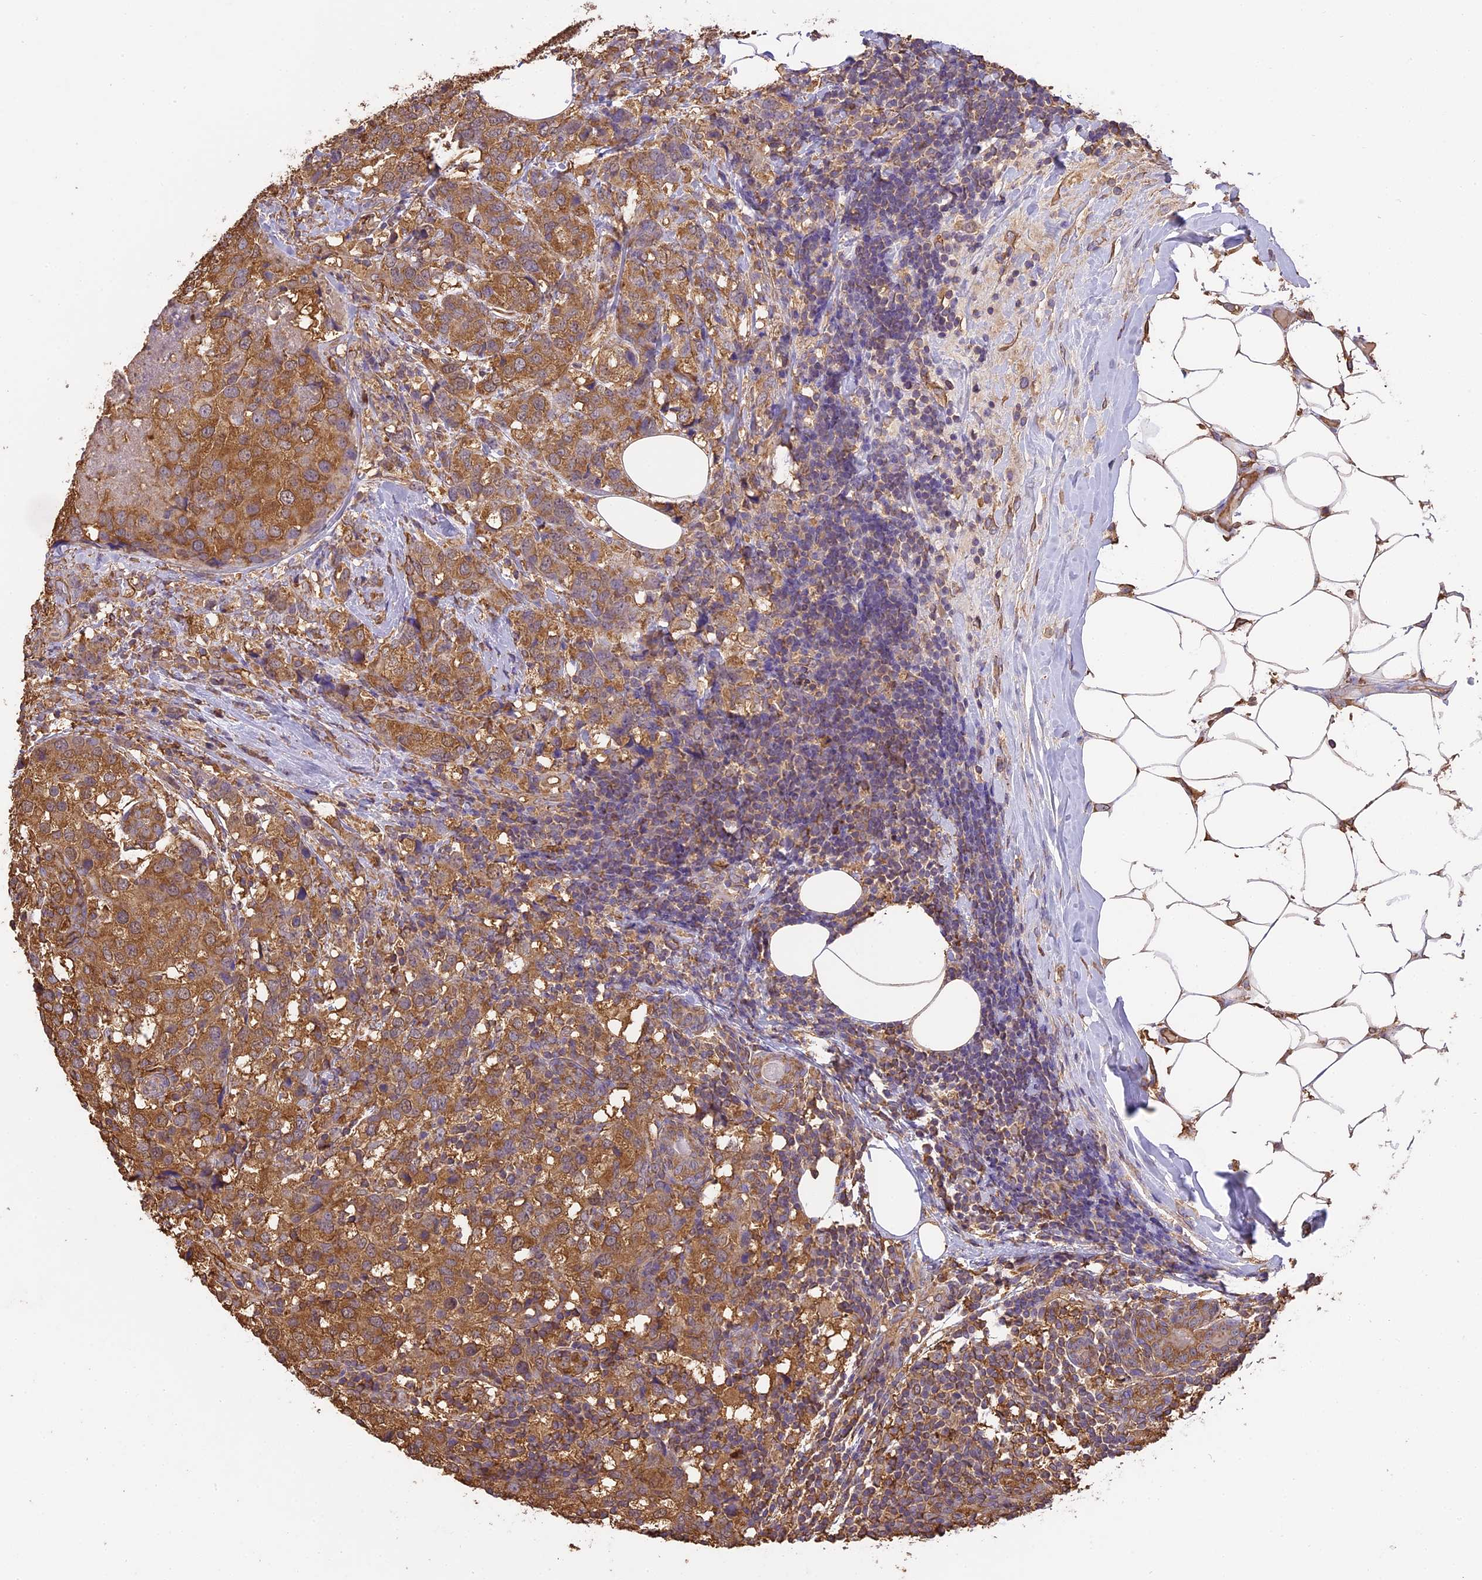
{"staining": {"intensity": "moderate", "quantity": ">75%", "location": "cytoplasmic/membranous"}, "tissue": "breast cancer", "cell_type": "Tumor cells", "image_type": "cancer", "snomed": [{"axis": "morphology", "description": "Lobular carcinoma"}, {"axis": "topography", "description": "Breast"}], "caption": "Brown immunohistochemical staining in human lobular carcinoma (breast) displays moderate cytoplasmic/membranous staining in about >75% of tumor cells.", "gene": "ARHGAP19", "patient": {"sex": "female", "age": 59}}